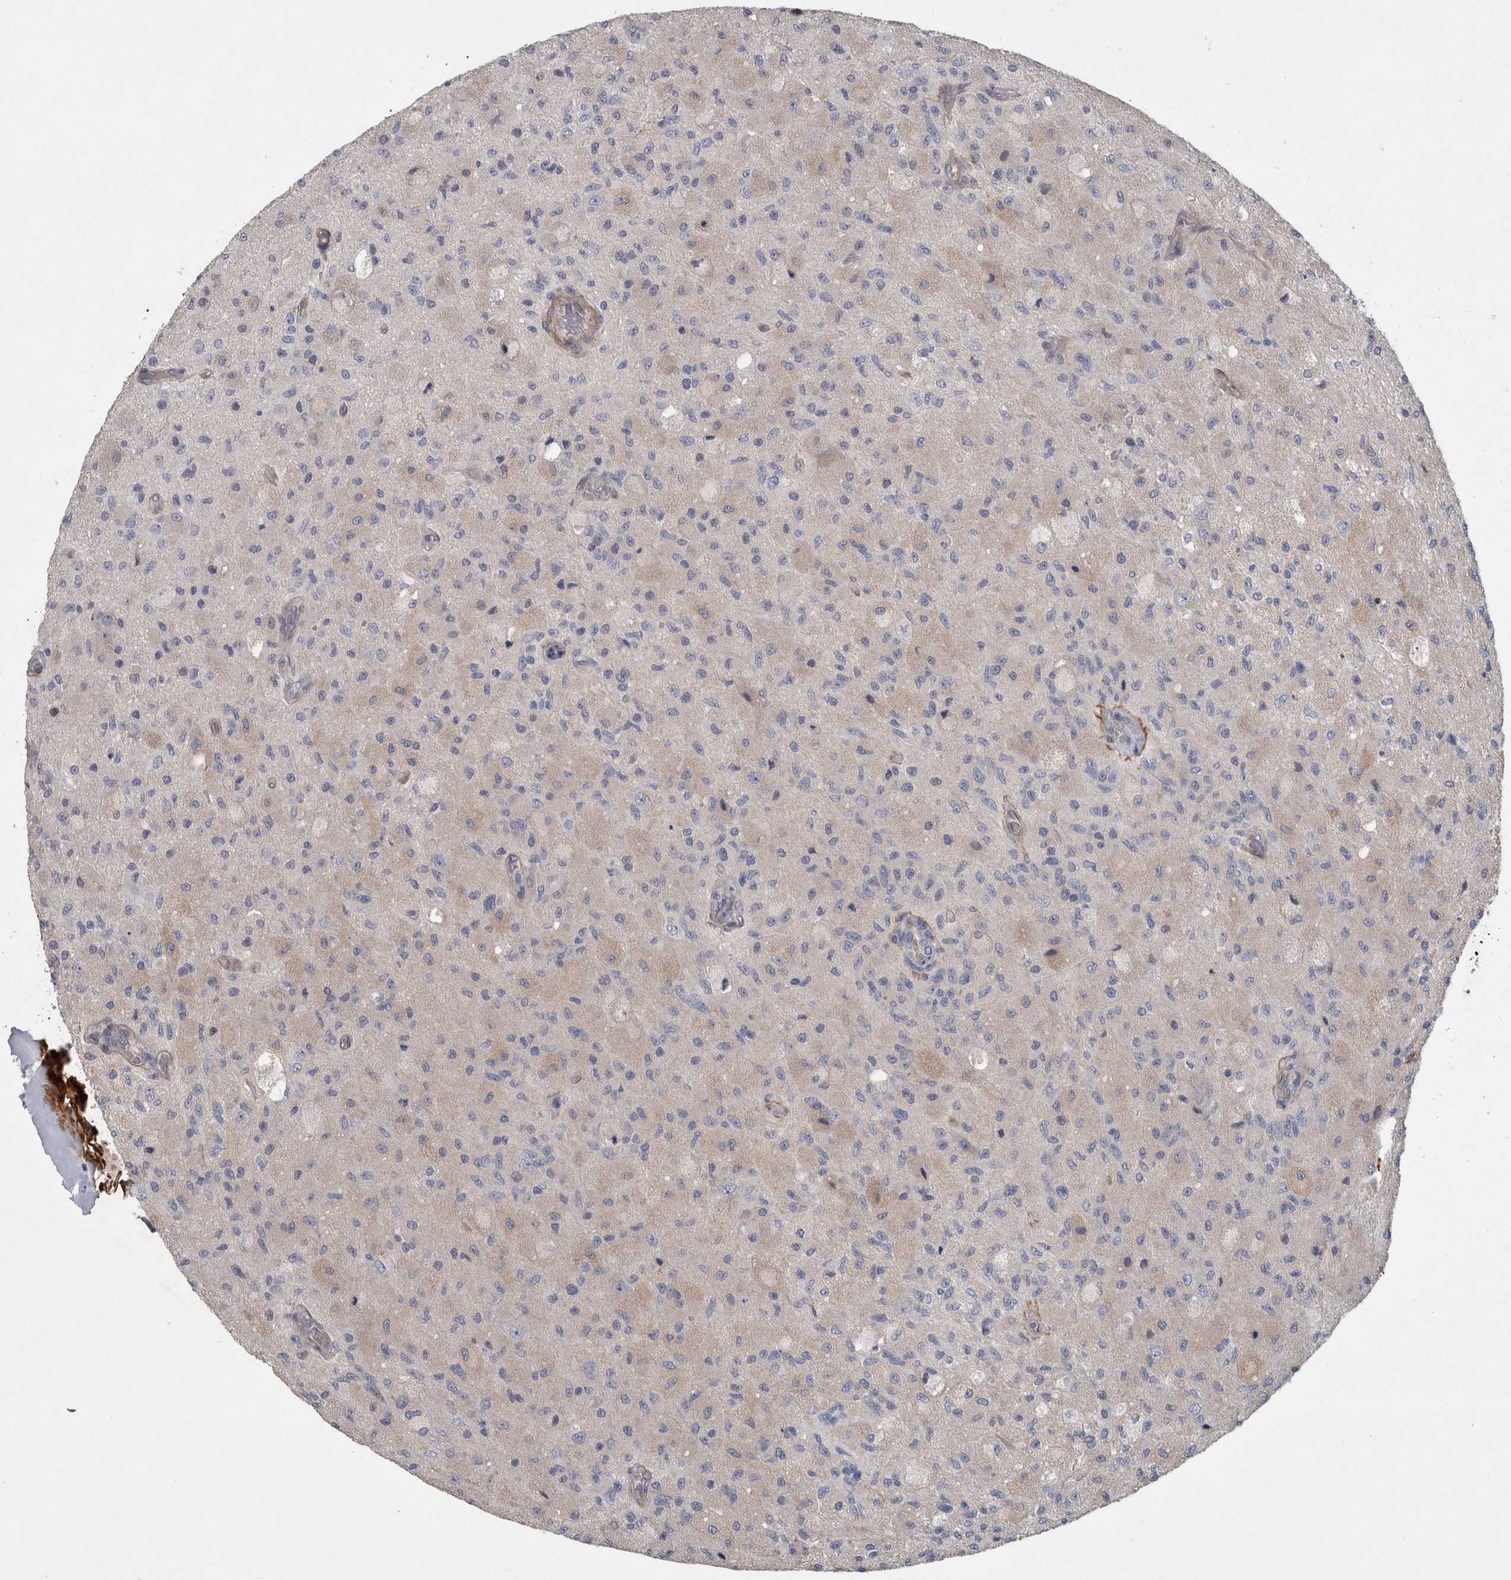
{"staining": {"intensity": "negative", "quantity": "none", "location": "none"}, "tissue": "glioma", "cell_type": "Tumor cells", "image_type": "cancer", "snomed": [{"axis": "morphology", "description": "Normal tissue, NOS"}, {"axis": "morphology", "description": "Glioma, malignant, High grade"}, {"axis": "topography", "description": "Cerebral cortex"}], "caption": "An IHC histopathology image of malignant high-grade glioma is shown. There is no staining in tumor cells of malignant high-grade glioma.", "gene": "BCAM", "patient": {"sex": "male", "age": 77}}